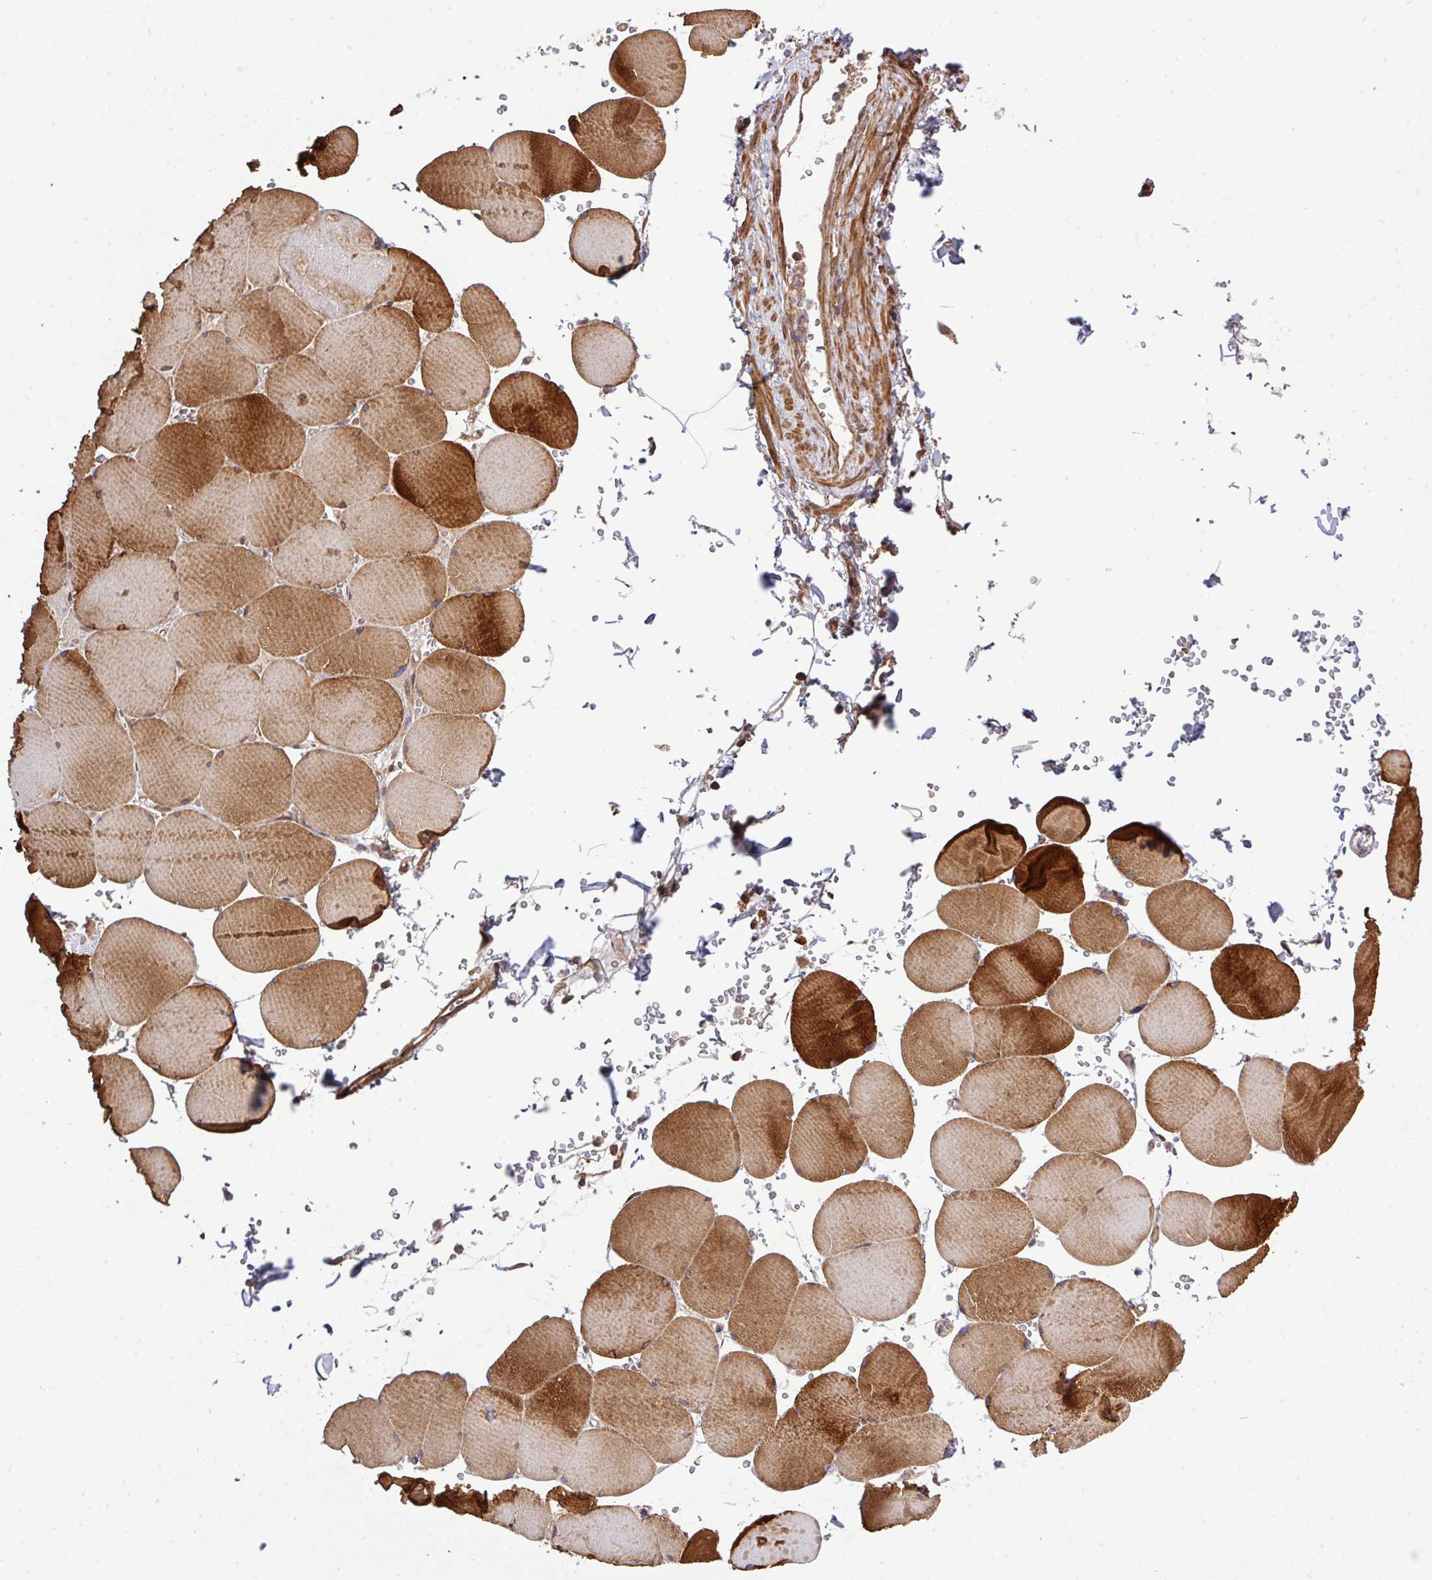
{"staining": {"intensity": "strong", "quantity": ">75%", "location": "cytoplasmic/membranous"}, "tissue": "skeletal muscle", "cell_type": "Myocytes", "image_type": "normal", "snomed": [{"axis": "morphology", "description": "Normal tissue, NOS"}, {"axis": "topography", "description": "Skeletal muscle"}, {"axis": "topography", "description": "Head-Neck"}], "caption": "Skeletal muscle stained with IHC demonstrates strong cytoplasmic/membranous positivity in about >75% of myocytes.", "gene": "ARPIN", "patient": {"sex": "male", "age": 66}}